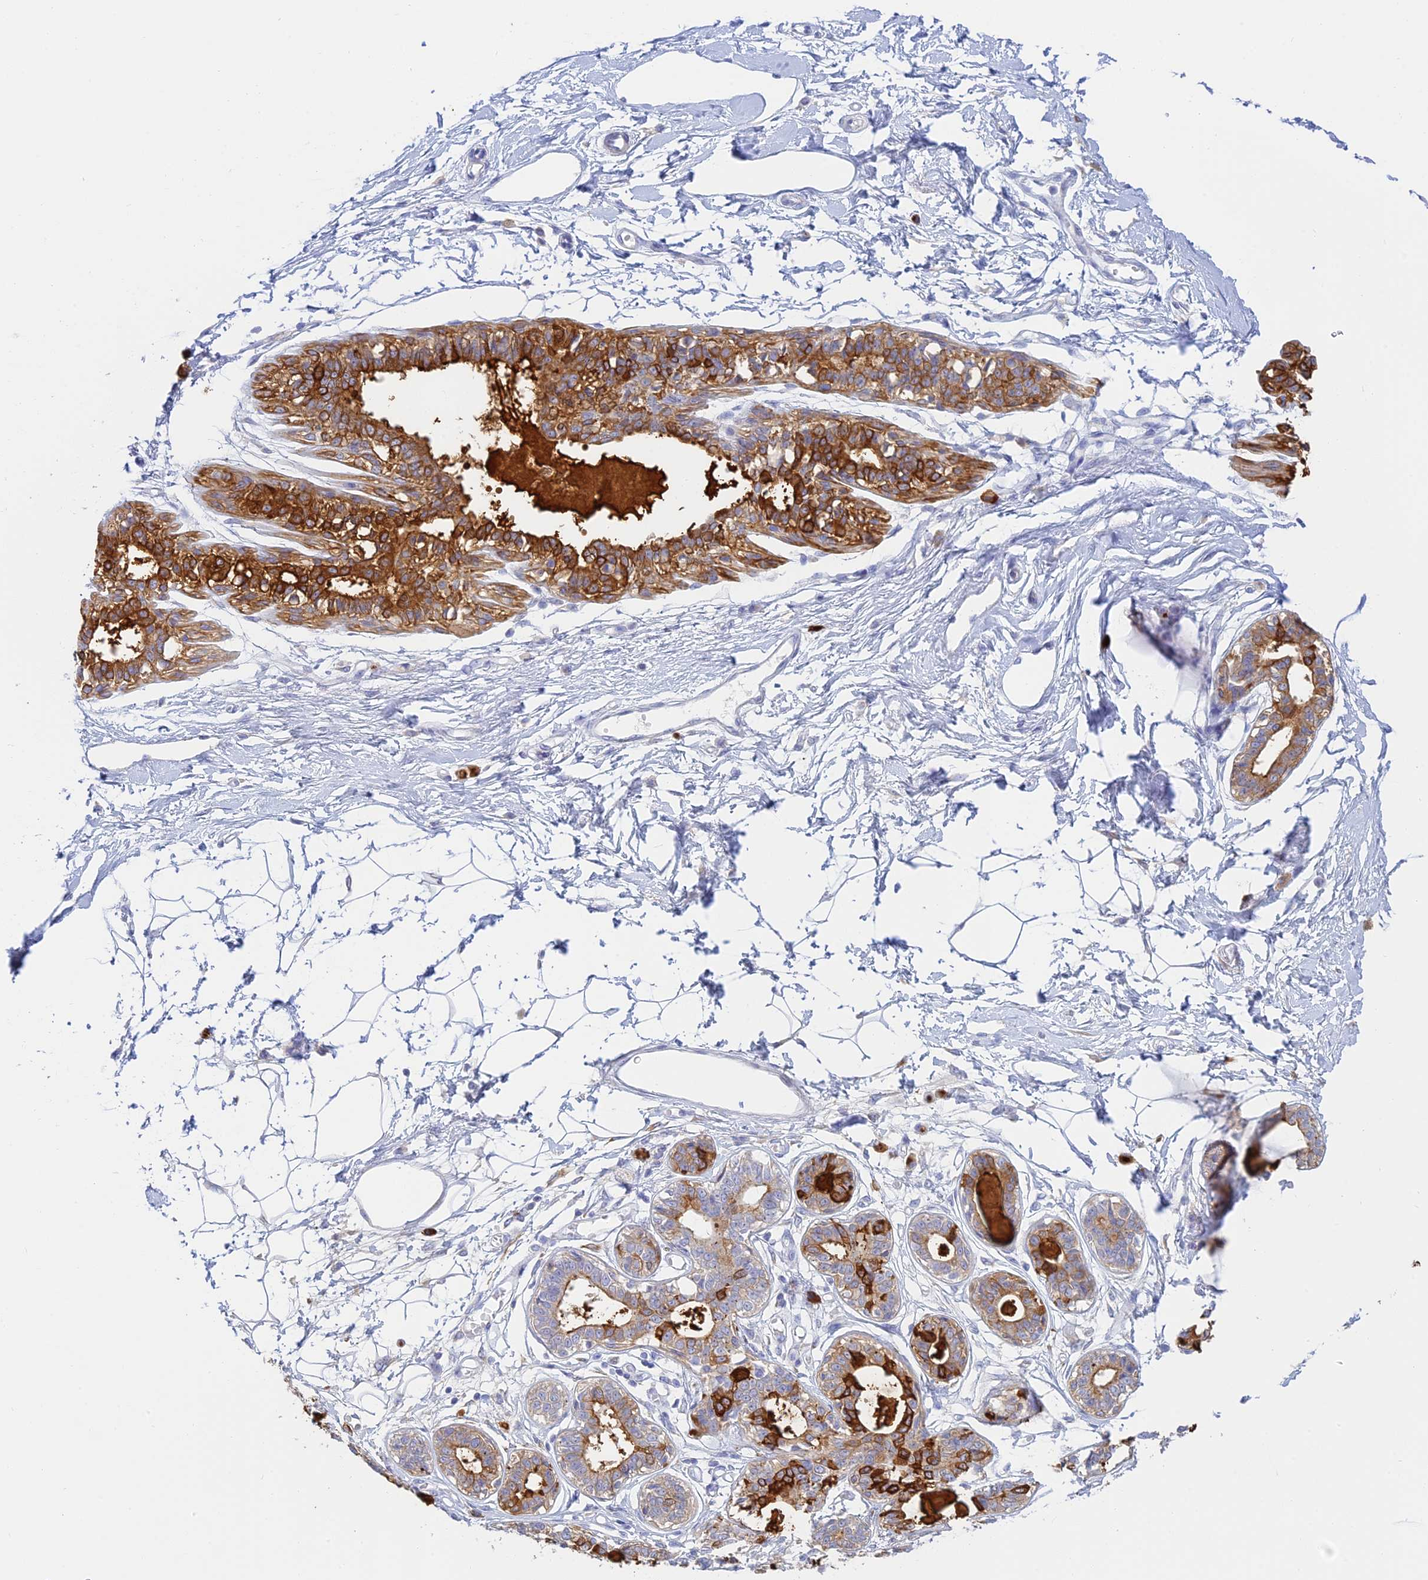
{"staining": {"intensity": "negative", "quantity": "none", "location": "none"}, "tissue": "breast", "cell_type": "Adipocytes", "image_type": "normal", "snomed": [{"axis": "morphology", "description": "Normal tissue, NOS"}, {"axis": "topography", "description": "Breast"}], "caption": "Immunohistochemistry photomicrograph of unremarkable breast: human breast stained with DAB (3,3'-diaminobenzidine) shows no significant protein expression in adipocytes.", "gene": "CEP152", "patient": {"sex": "female", "age": 45}}